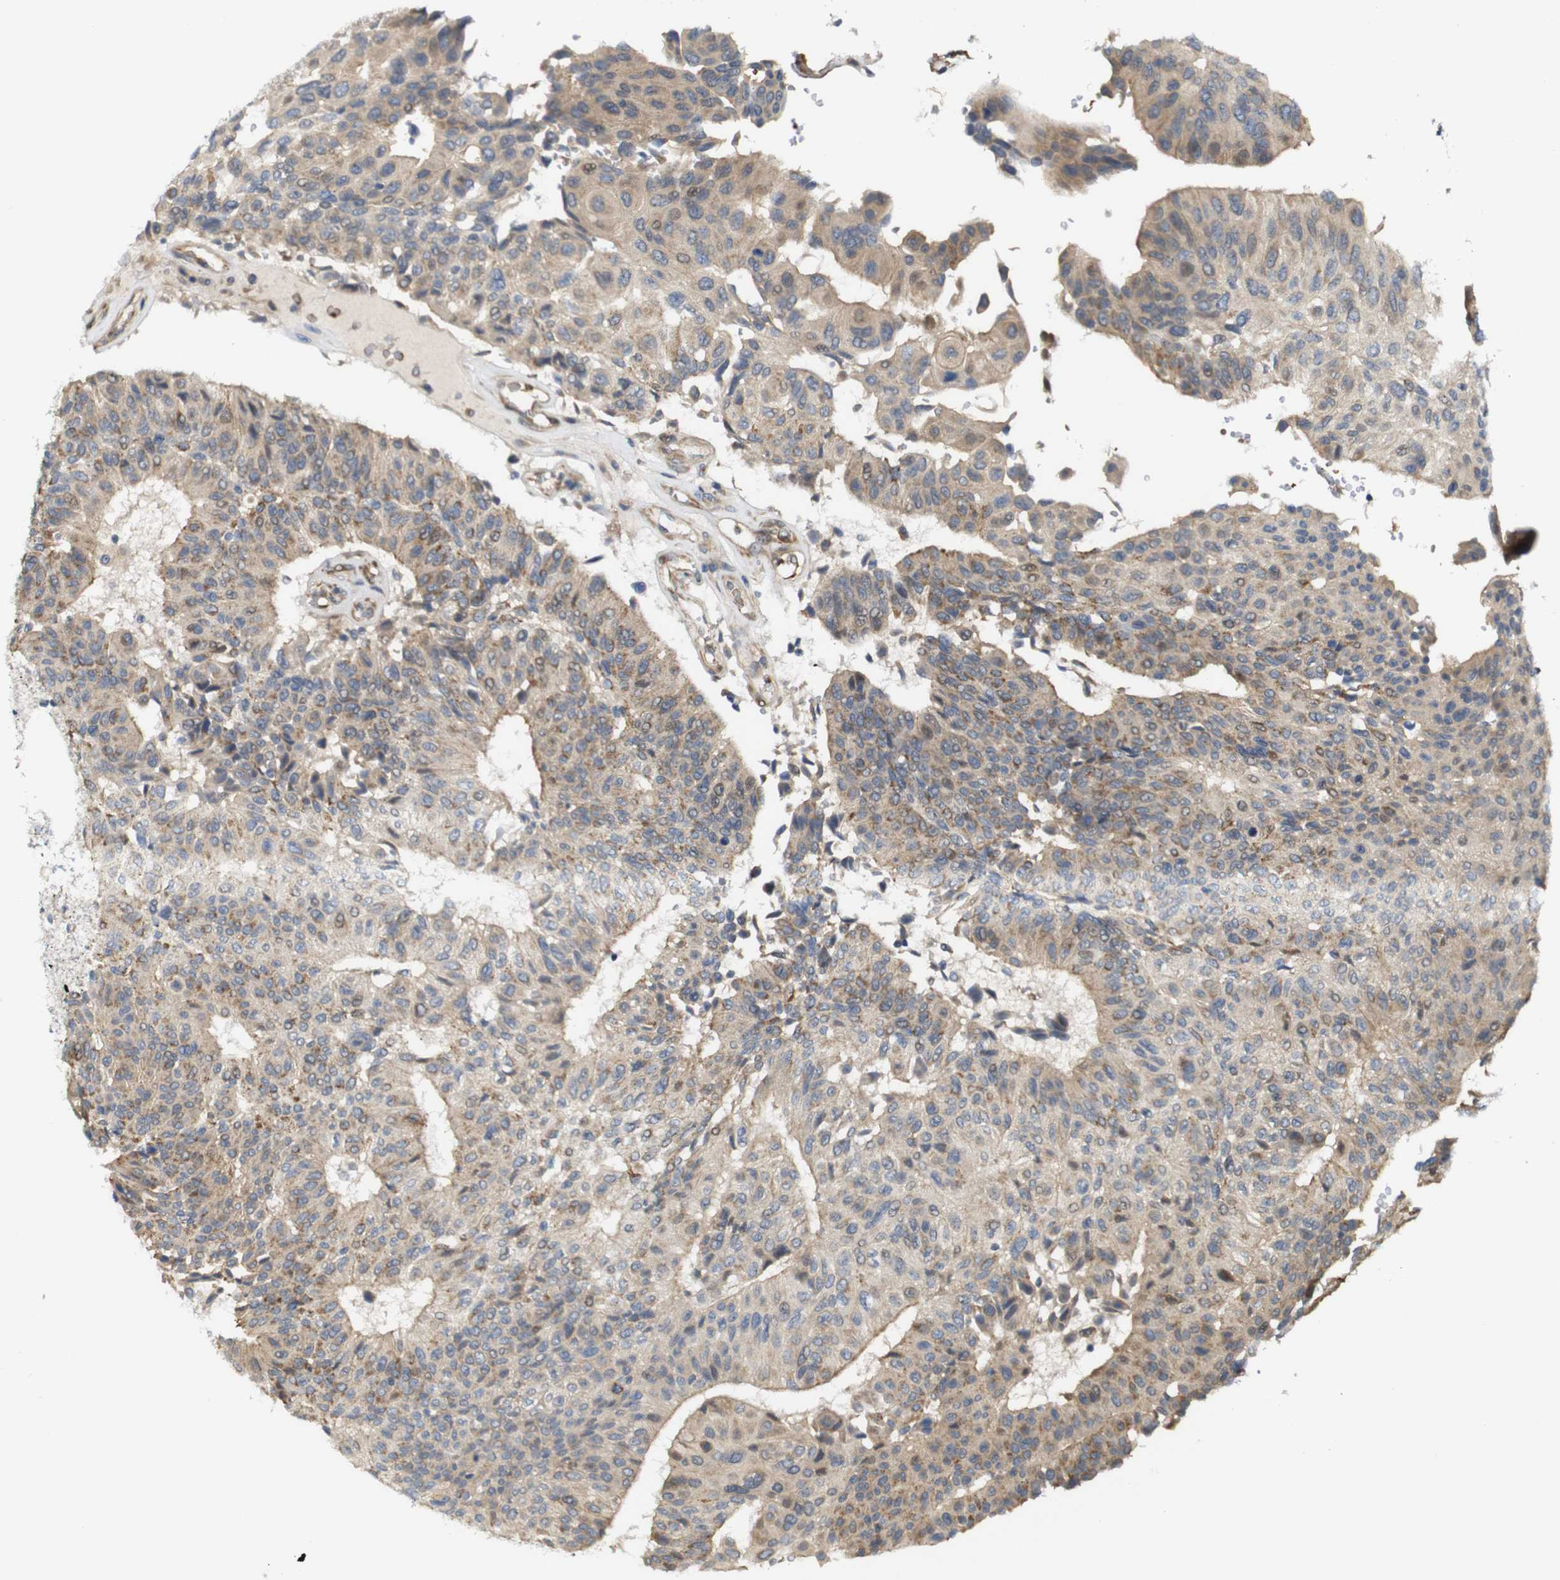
{"staining": {"intensity": "moderate", "quantity": "25%-75%", "location": "cytoplasmic/membranous"}, "tissue": "urothelial cancer", "cell_type": "Tumor cells", "image_type": "cancer", "snomed": [{"axis": "morphology", "description": "Urothelial carcinoma, High grade"}, {"axis": "topography", "description": "Urinary bladder"}], "caption": "Urothelial cancer stained with a protein marker shows moderate staining in tumor cells.", "gene": "RPTOR", "patient": {"sex": "male", "age": 66}}